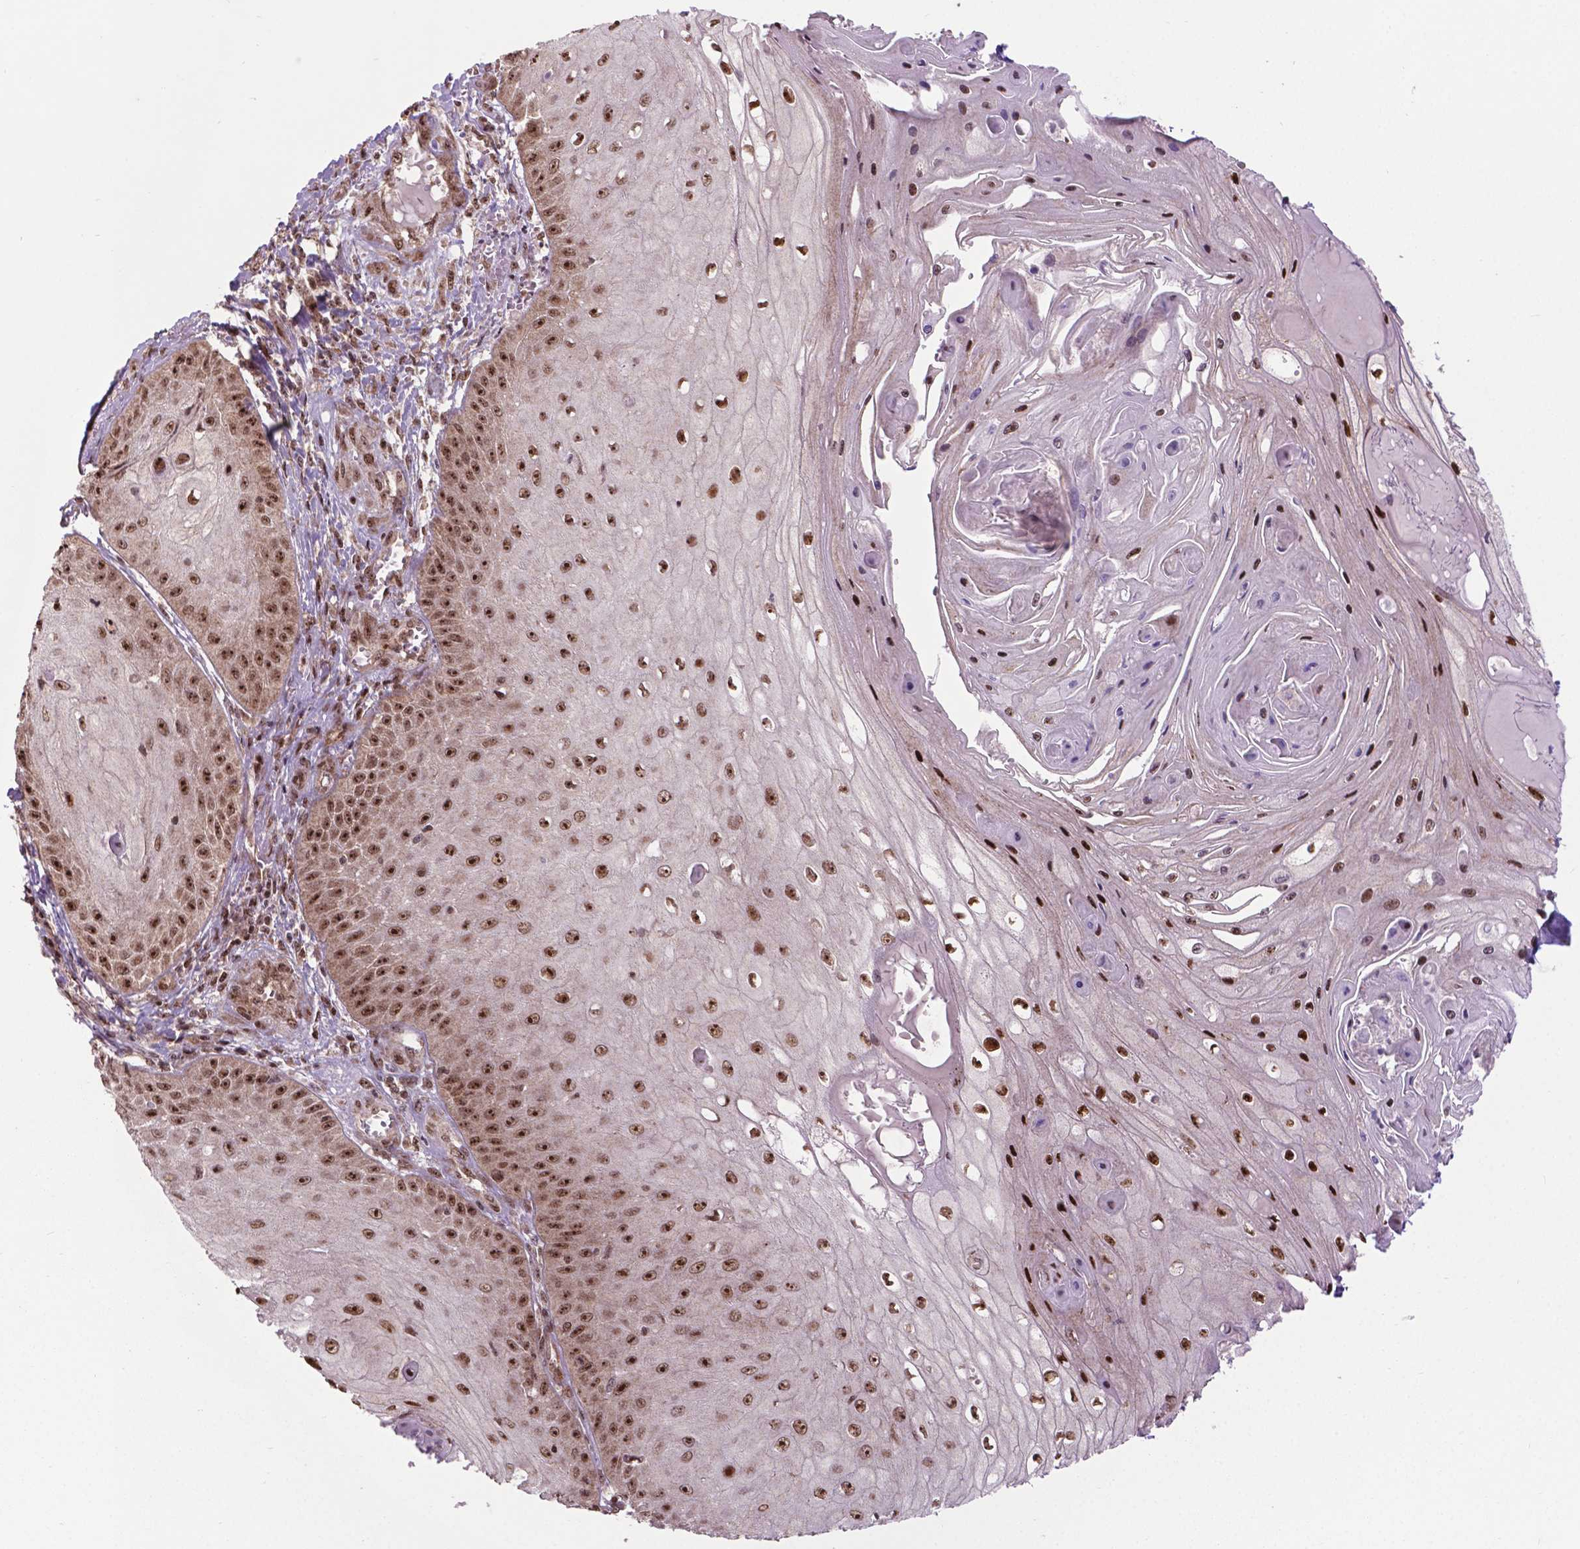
{"staining": {"intensity": "strong", "quantity": ">75%", "location": "nuclear"}, "tissue": "skin cancer", "cell_type": "Tumor cells", "image_type": "cancer", "snomed": [{"axis": "morphology", "description": "Squamous cell carcinoma, NOS"}, {"axis": "topography", "description": "Skin"}], "caption": "A histopathology image showing strong nuclear expression in approximately >75% of tumor cells in squamous cell carcinoma (skin), as visualized by brown immunohistochemical staining.", "gene": "CSNK2A1", "patient": {"sex": "male", "age": 70}}